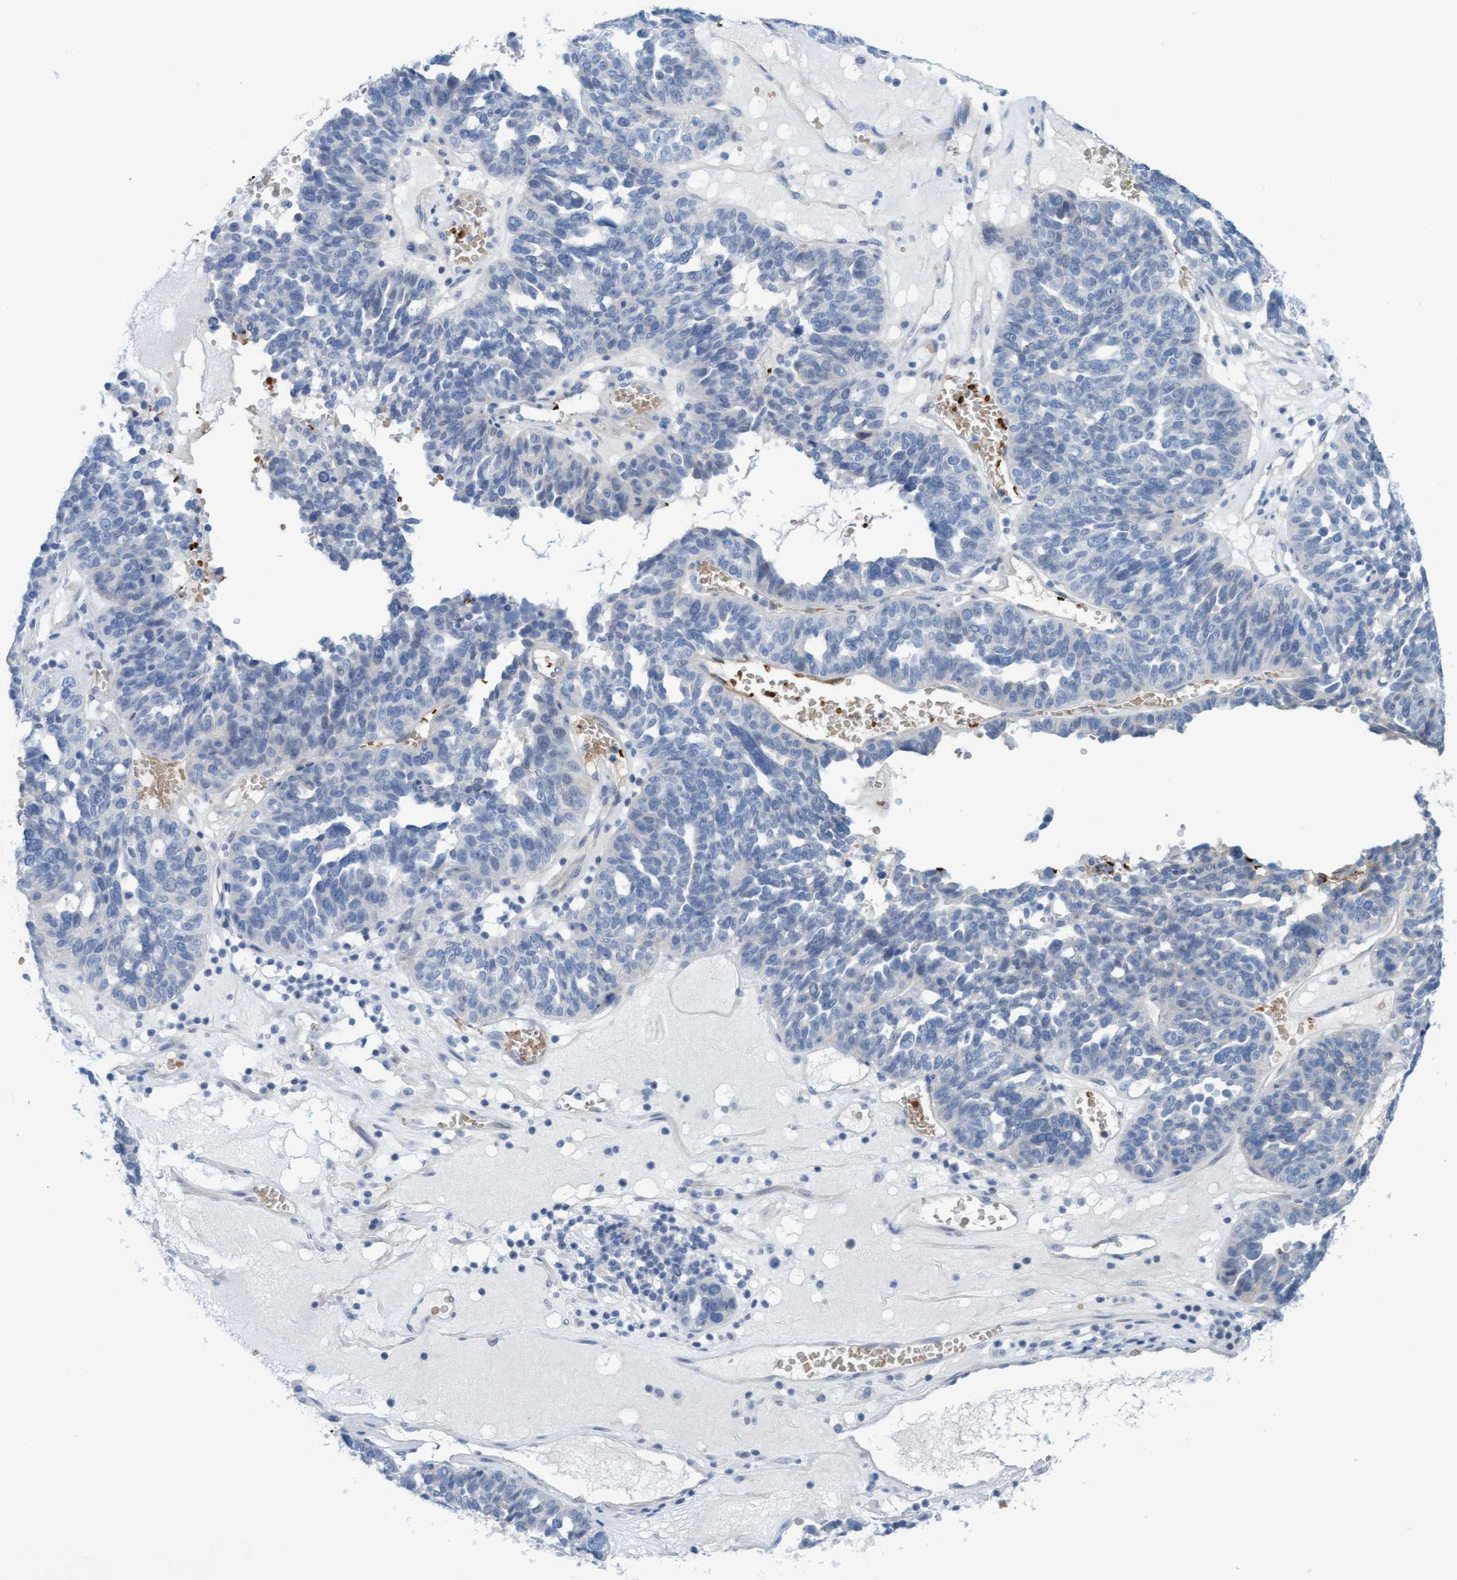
{"staining": {"intensity": "negative", "quantity": "none", "location": "none"}, "tissue": "ovarian cancer", "cell_type": "Tumor cells", "image_type": "cancer", "snomed": [{"axis": "morphology", "description": "Cystadenocarcinoma, serous, NOS"}, {"axis": "topography", "description": "Ovary"}], "caption": "High power microscopy histopathology image of an immunohistochemistry (IHC) histopathology image of serous cystadenocarcinoma (ovarian), revealing no significant expression in tumor cells.", "gene": "P2RX5", "patient": {"sex": "female", "age": 59}}